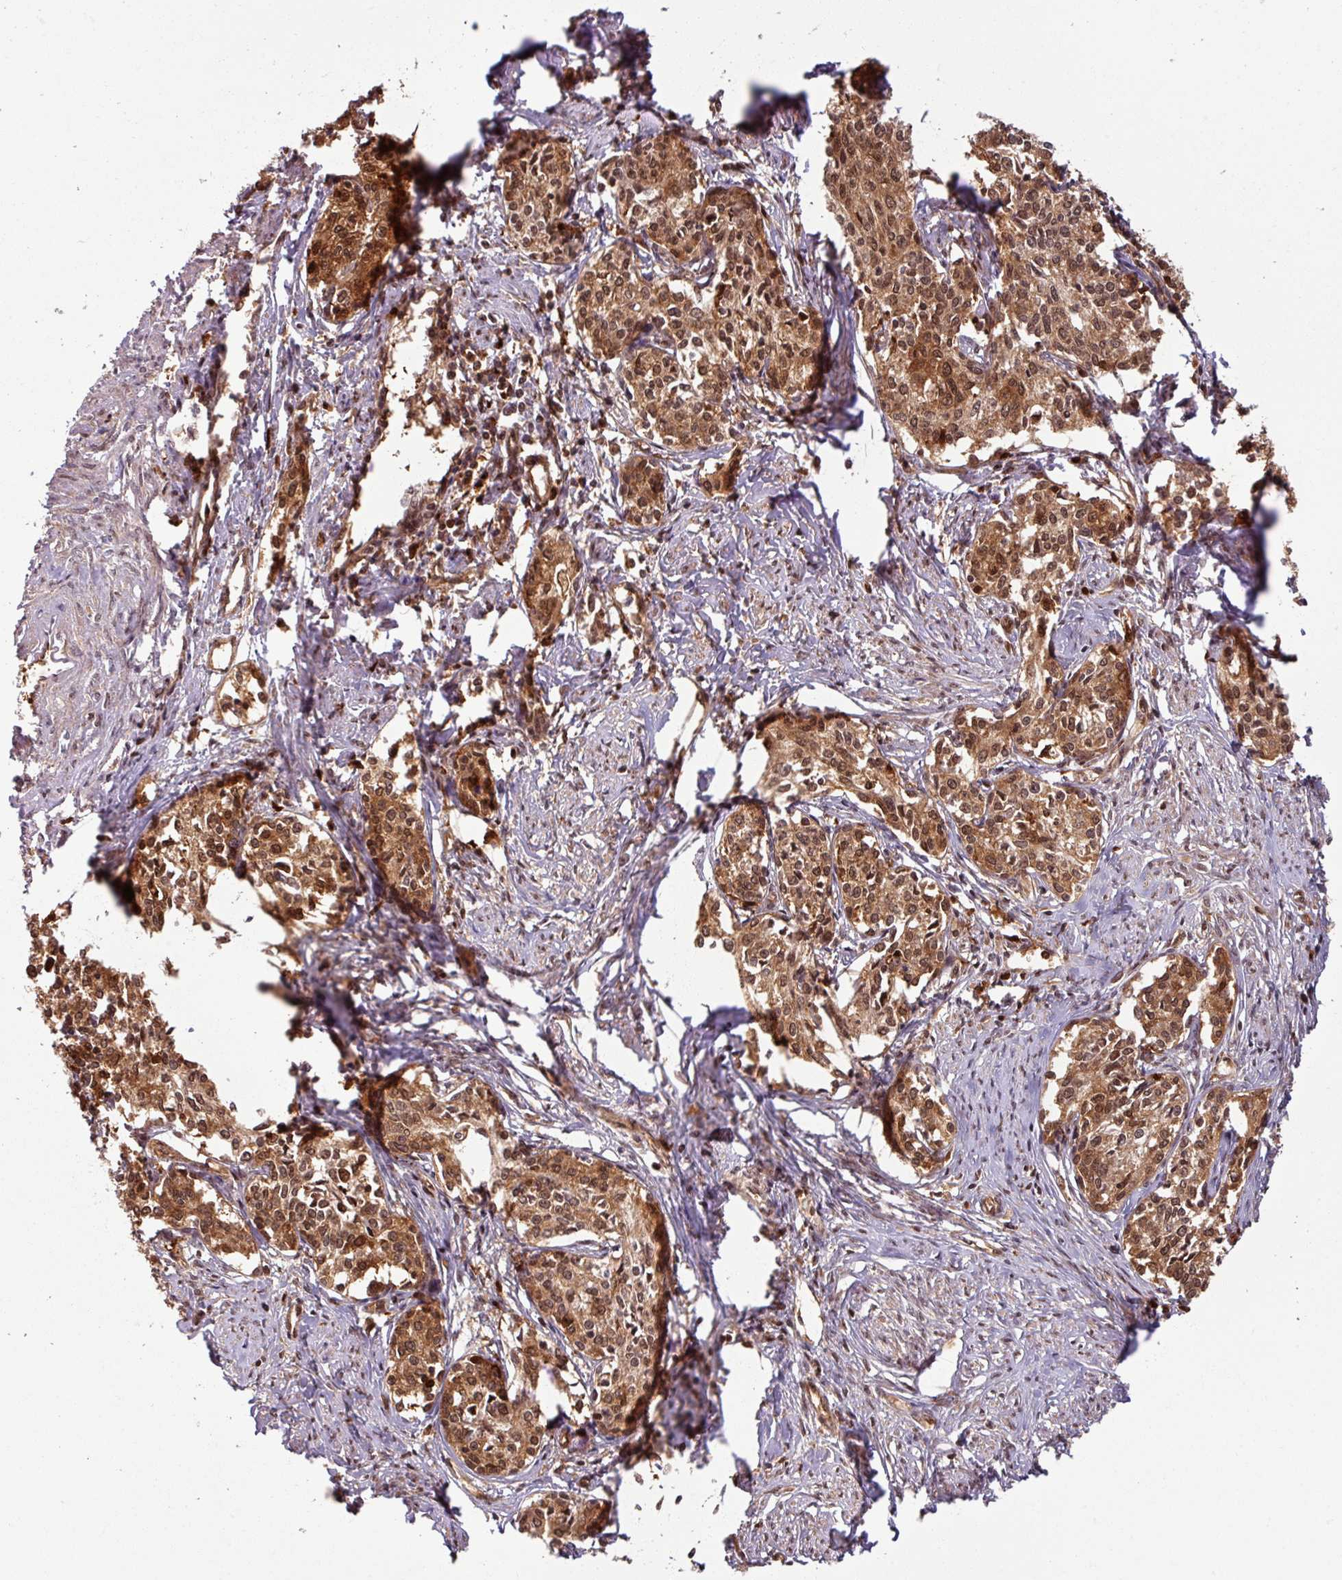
{"staining": {"intensity": "moderate", "quantity": ">75%", "location": "cytoplasmic/membranous,nuclear"}, "tissue": "cervical cancer", "cell_type": "Tumor cells", "image_type": "cancer", "snomed": [{"axis": "morphology", "description": "Squamous cell carcinoma, NOS"}, {"axis": "morphology", "description": "Adenocarcinoma, NOS"}, {"axis": "topography", "description": "Cervix"}], "caption": "This image shows cervical cancer (adenocarcinoma) stained with IHC to label a protein in brown. The cytoplasmic/membranous and nuclear of tumor cells show moderate positivity for the protein. Nuclei are counter-stained blue.", "gene": "KCTD11", "patient": {"sex": "female", "age": 52}}